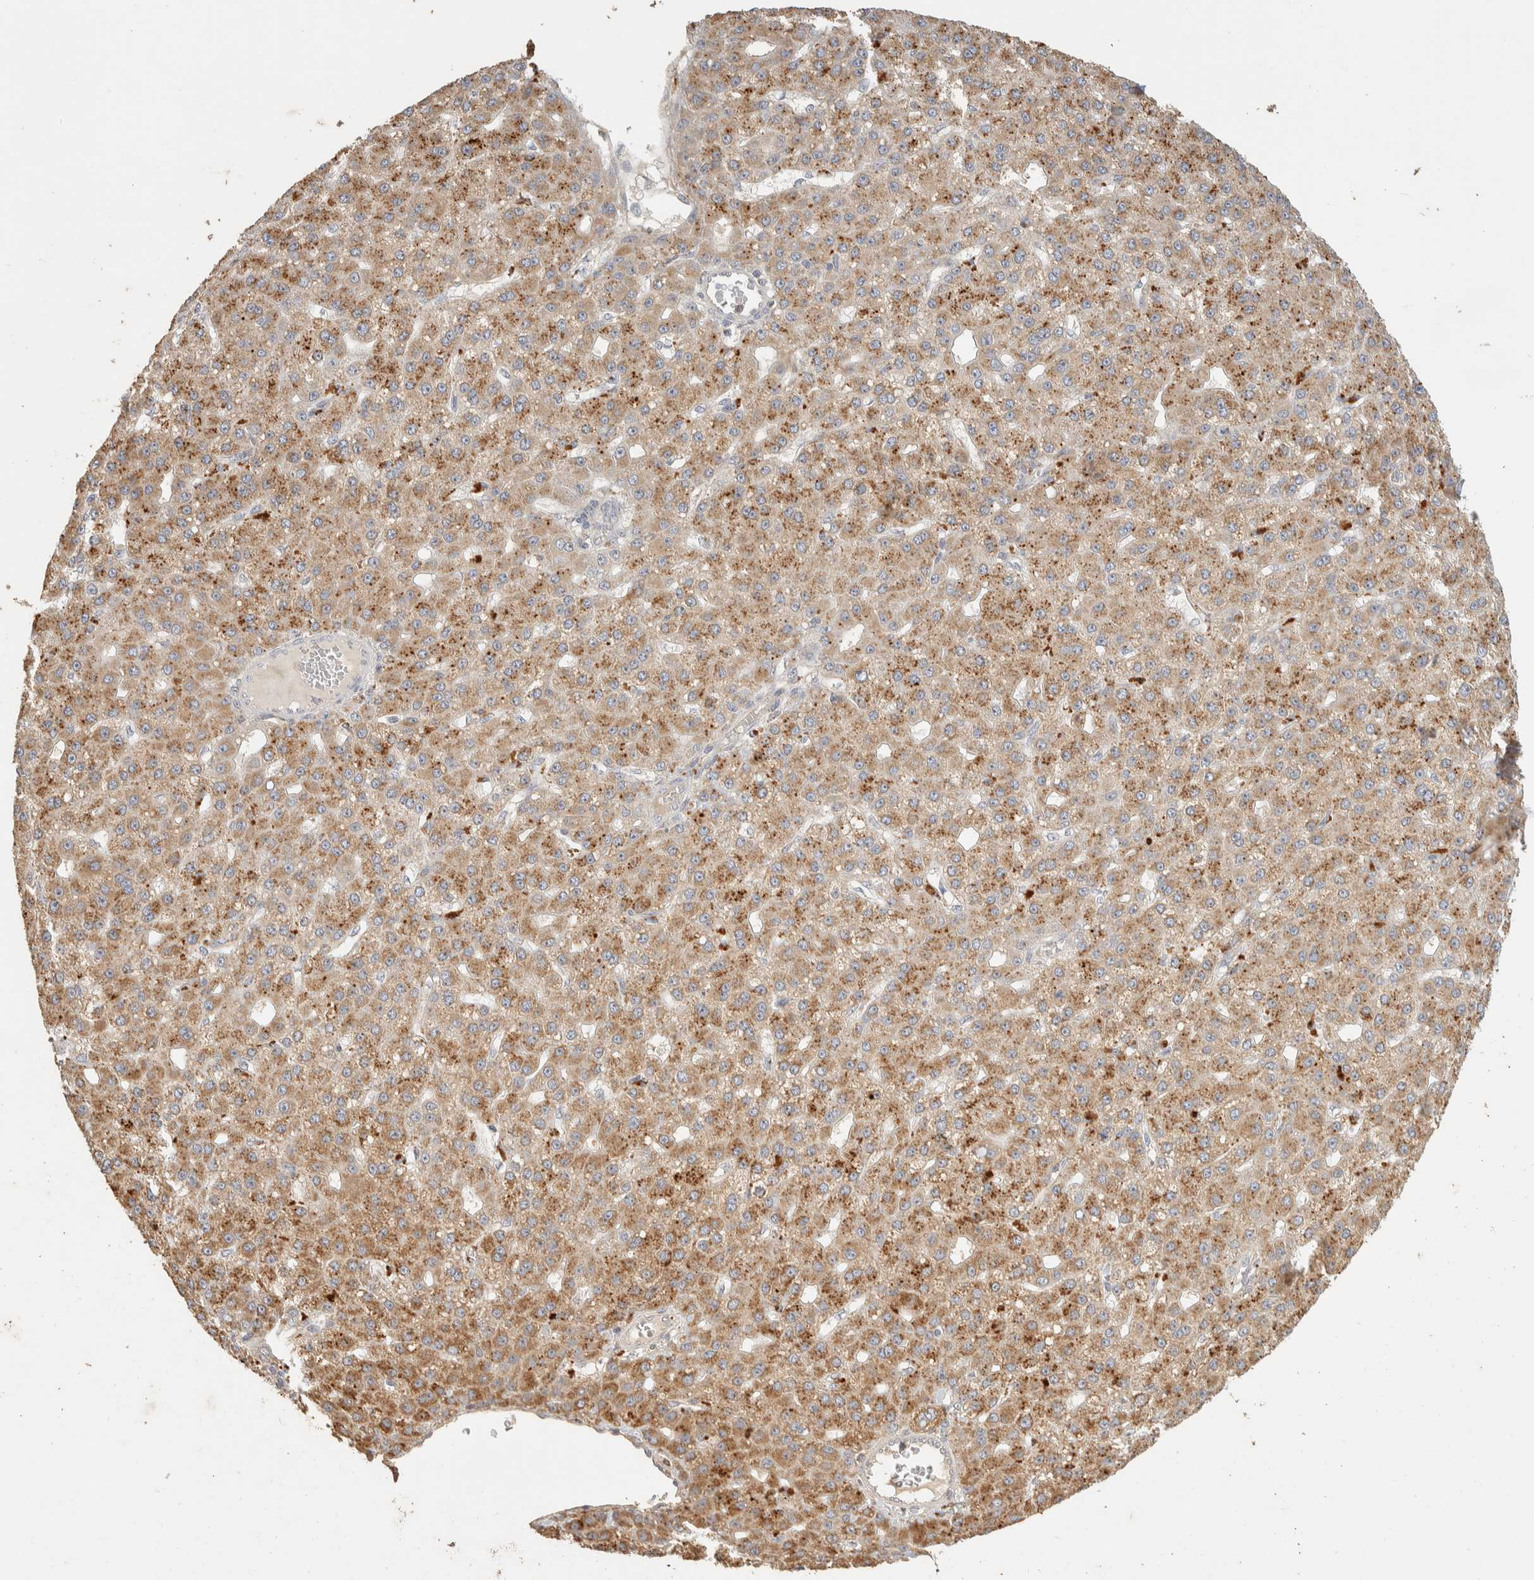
{"staining": {"intensity": "moderate", "quantity": ">75%", "location": "cytoplasmic/membranous"}, "tissue": "liver cancer", "cell_type": "Tumor cells", "image_type": "cancer", "snomed": [{"axis": "morphology", "description": "Carcinoma, Hepatocellular, NOS"}, {"axis": "topography", "description": "Liver"}], "caption": "About >75% of tumor cells in liver cancer (hepatocellular carcinoma) demonstrate moderate cytoplasmic/membranous protein positivity as visualized by brown immunohistochemical staining.", "gene": "ITPA", "patient": {"sex": "male", "age": 67}}